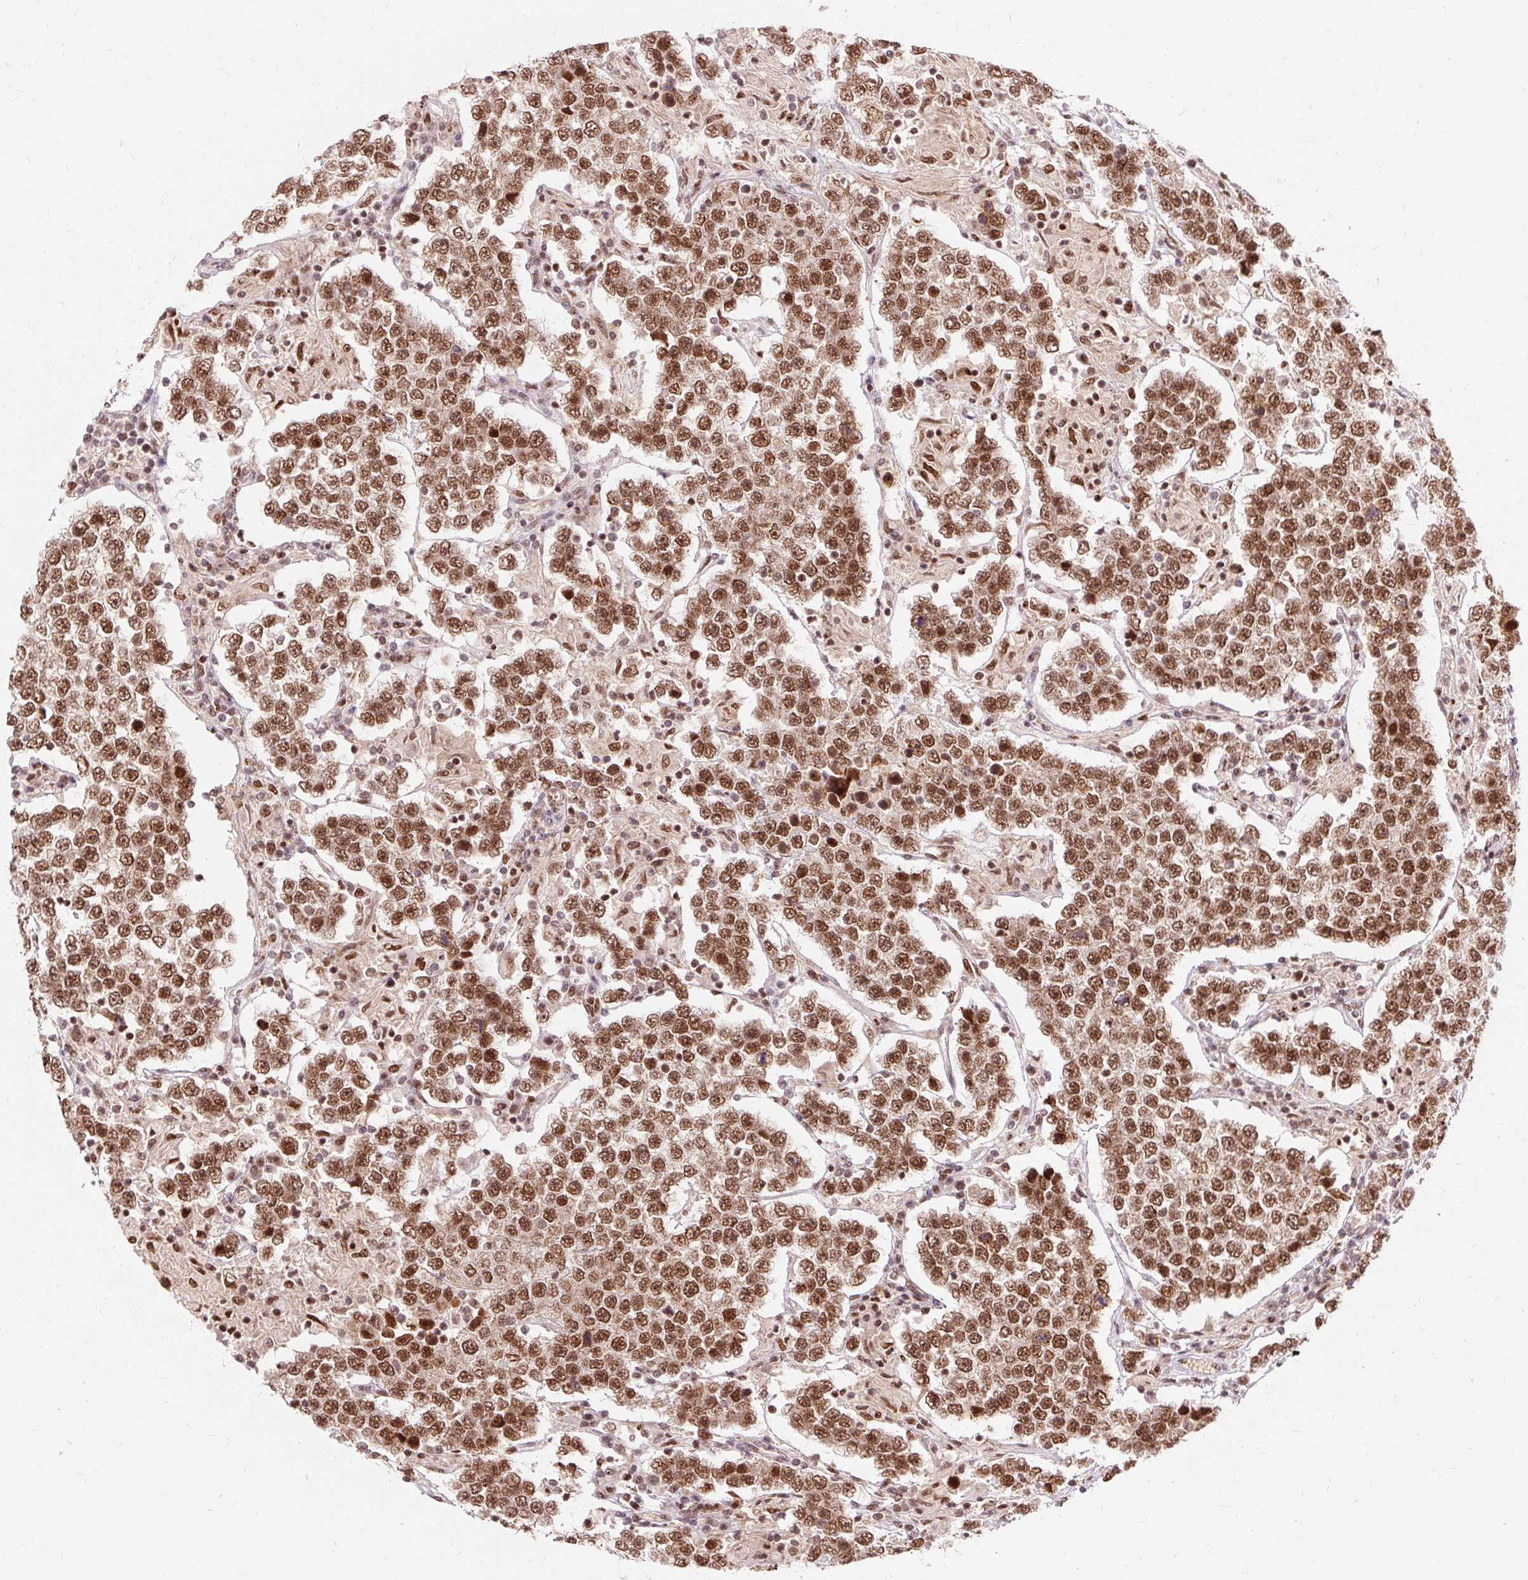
{"staining": {"intensity": "strong", "quantity": ">75%", "location": "nuclear"}, "tissue": "testis cancer", "cell_type": "Tumor cells", "image_type": "cancer", "snomed": [{"axis": "morphology", "description": "Normal tissue, NOS"}, {"axis": "morphology", "description": "Urothelial carcinoma, High grade"}, {"axis": "morphology", "description": "Seminoma, NOS"}, {"axis": "morphology", "description": "Carcinoma, Embryonal, NOS"}, {"axis": "topography", "description": "Urinary bladder"}, {"axis": "topography", "description": "Testis"}], "caption": "Immunohistochemistry (DAB (3,3'-diaminobenzidine)) staining of human testis cancer reveals strong nuclear protein staining in about >75% of tumor cells.", "gene": "CSTF1", "patient": {"sex": "male", "age": 41}}